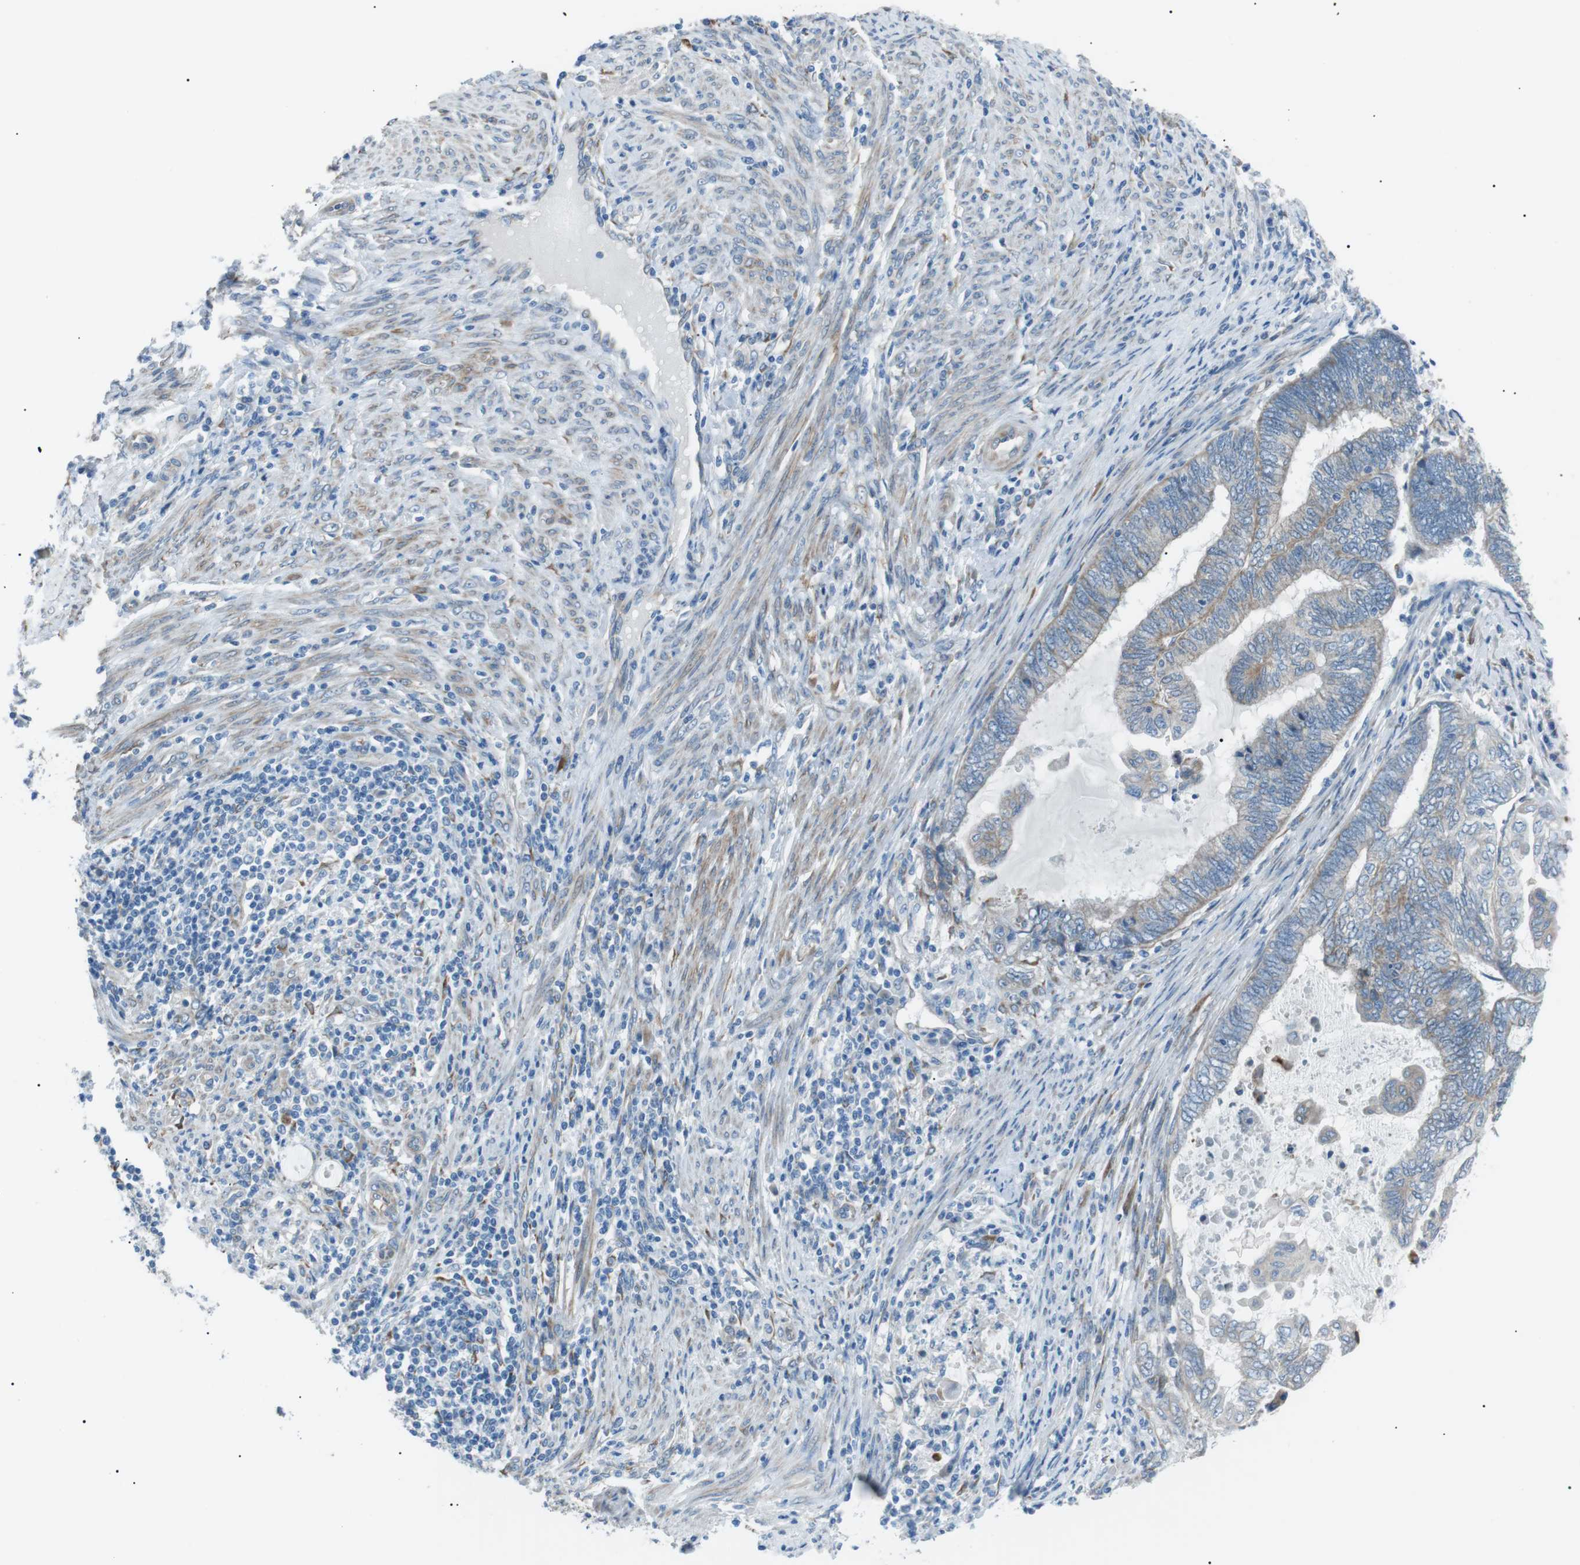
{"staining": {"intensity": "weak", "quantity": "25%-75%", "location": "cytoplasmic/membranous"}, "tissue": "endometrial cancer", "cell_type": "Tumor cells", "image_type": "cancer", "snomed": [{"axis": "morphology", "description": "Adenocarcinoma, NOS"}, {"axis": "topography", "description": "Uterus"}, {"axis": "topography", "description": "Endometrium"}], "caption": "Immunohistochemical staining of endometrial cancer reveals low levels of weak cytoplasmic/membranous protein positivity in about 25%-75% of tumor cells. The protein of interest is stained brown, and the nuclei are stained in blue (DAB IHC with brightfield microscopy, high magnification).", "gene": "MTARC2", "patient": {"sex": "female", "age": 70}}